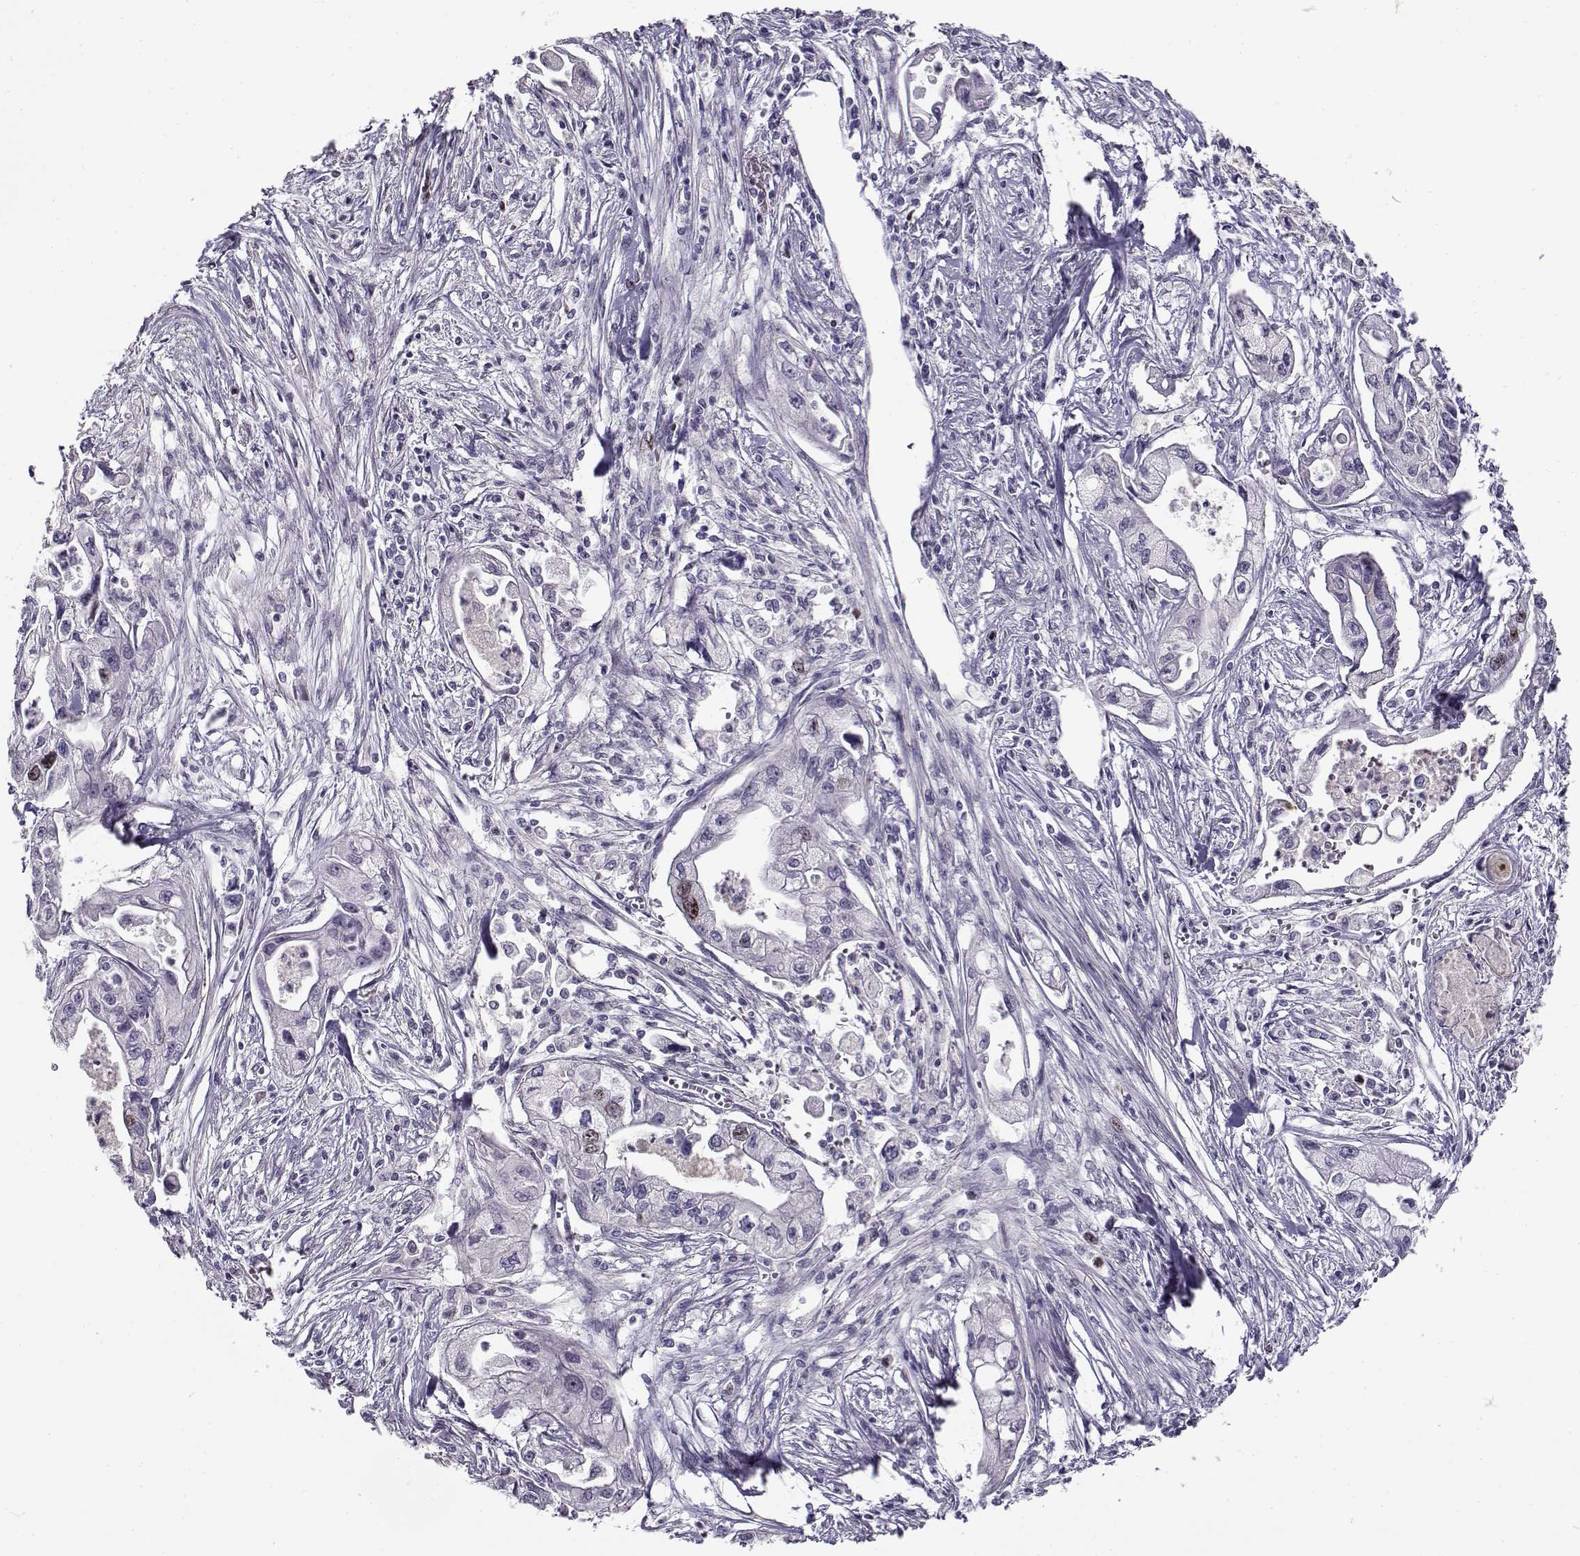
{"staining": {"intensity": "negative", "quantity": "none", "location": "none"}, "tissue": "pancreatic cancer", "cell_type": "Tumor cells", "image_type": "cancer", "snomed": [{"axis": "morphology", "description": "Adenocarcinoma, NOS"}, {"axis": "topography", "description": "Pancreas"}], "caption": "The micrograph exhibits no significant staining in tumor cells of pancreatic cancer.", "gene": "NPW", "patient": {"sex": "male", "age": 70}}